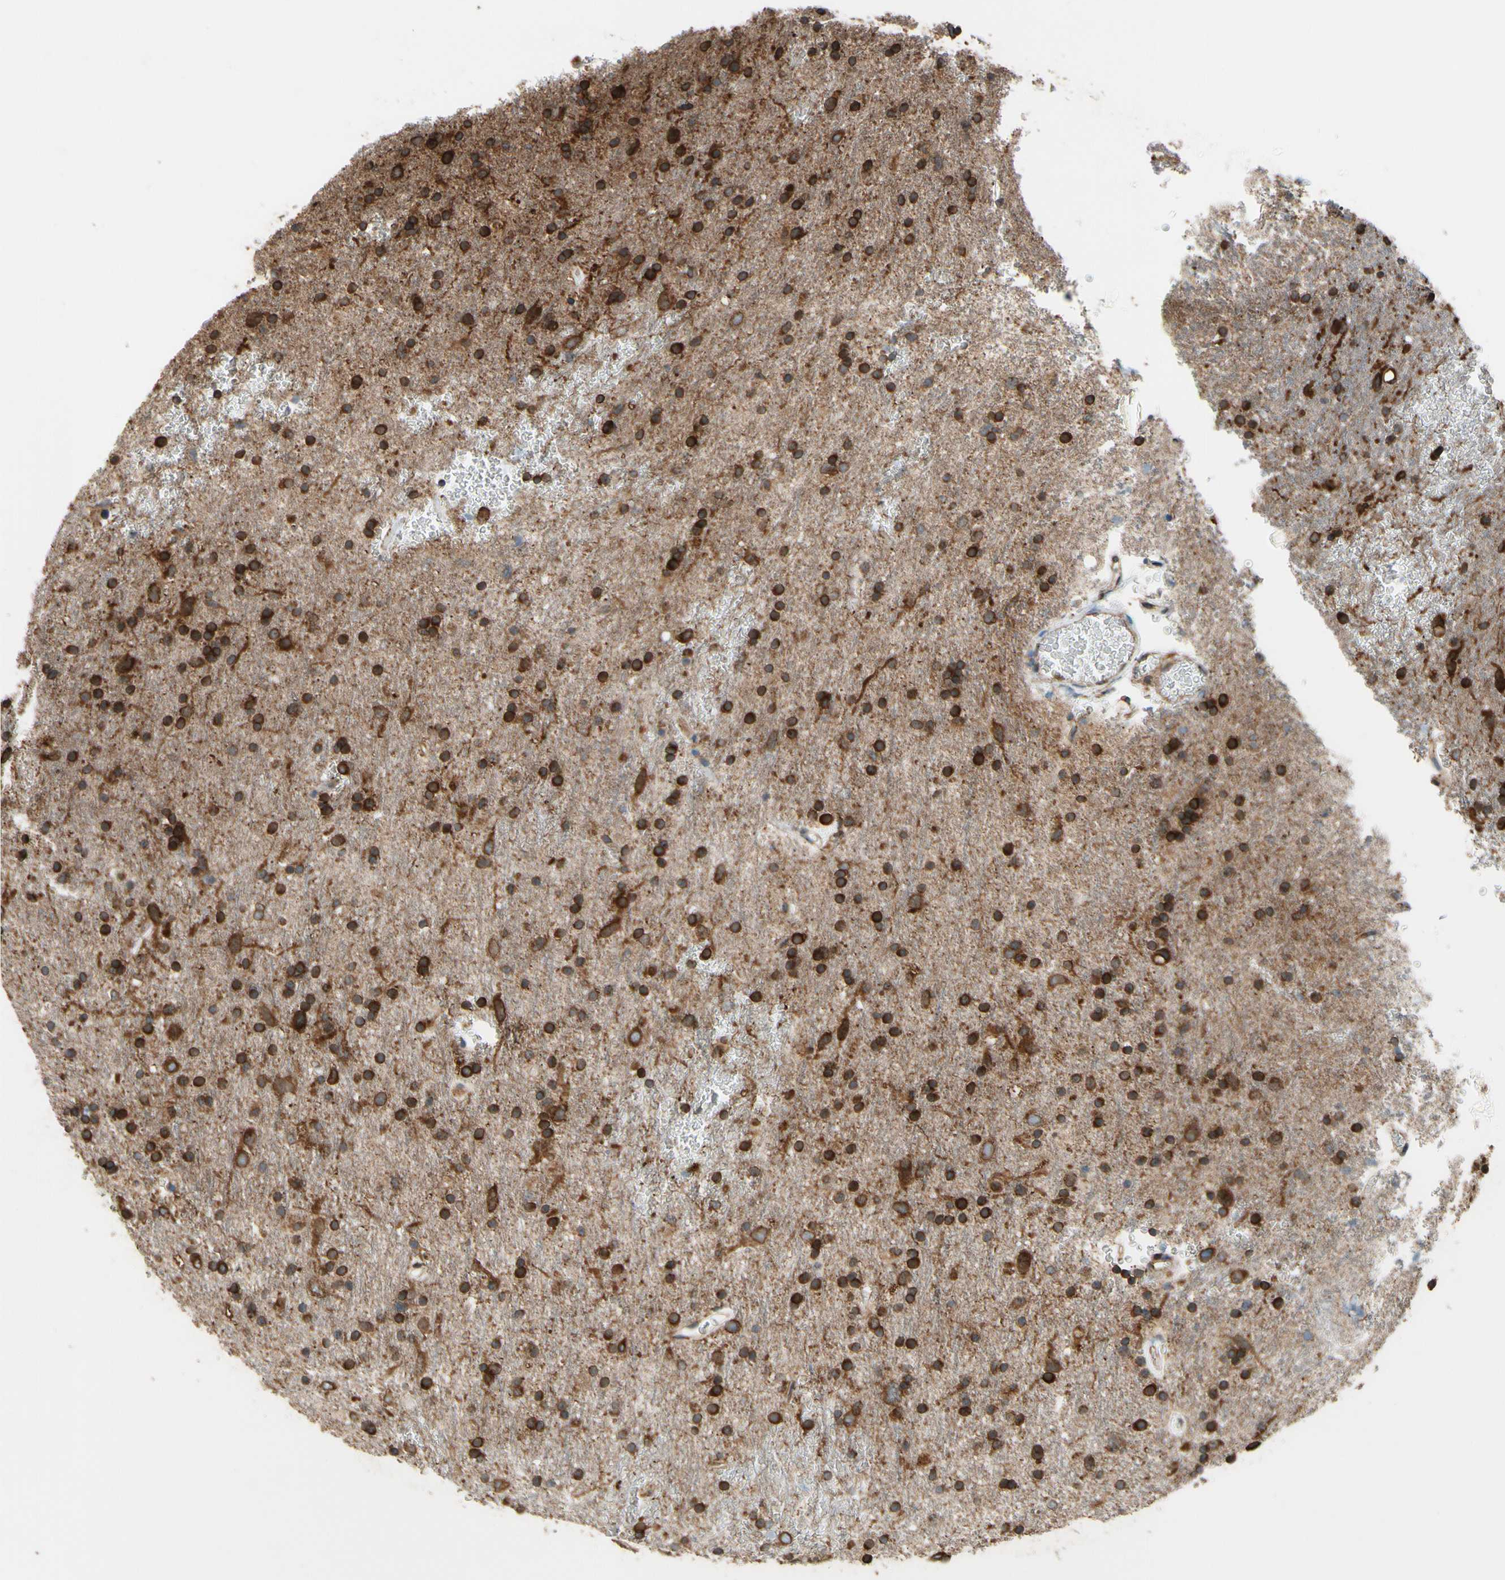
{"staining": {"intensity": "strong", "quantity": ">75%", "location": "cytoplasmic/membranous"}, "tissue": "glioma", "cell_type": "Tumor cells", "image_type": "cancer", "snomed": [{"axis": "morphology", "description": "Glioma, malignant, Low grade"}, {"axis": "topography", "description": "Brain"}], "caption": "Tumor cells display high levels of strong cytoplasmic/membranous expression in approximately >75% of cells in human malignant low-grade glioma.", "gene": "CLCC1", "patient": {"sex": "male", "age": 77}}